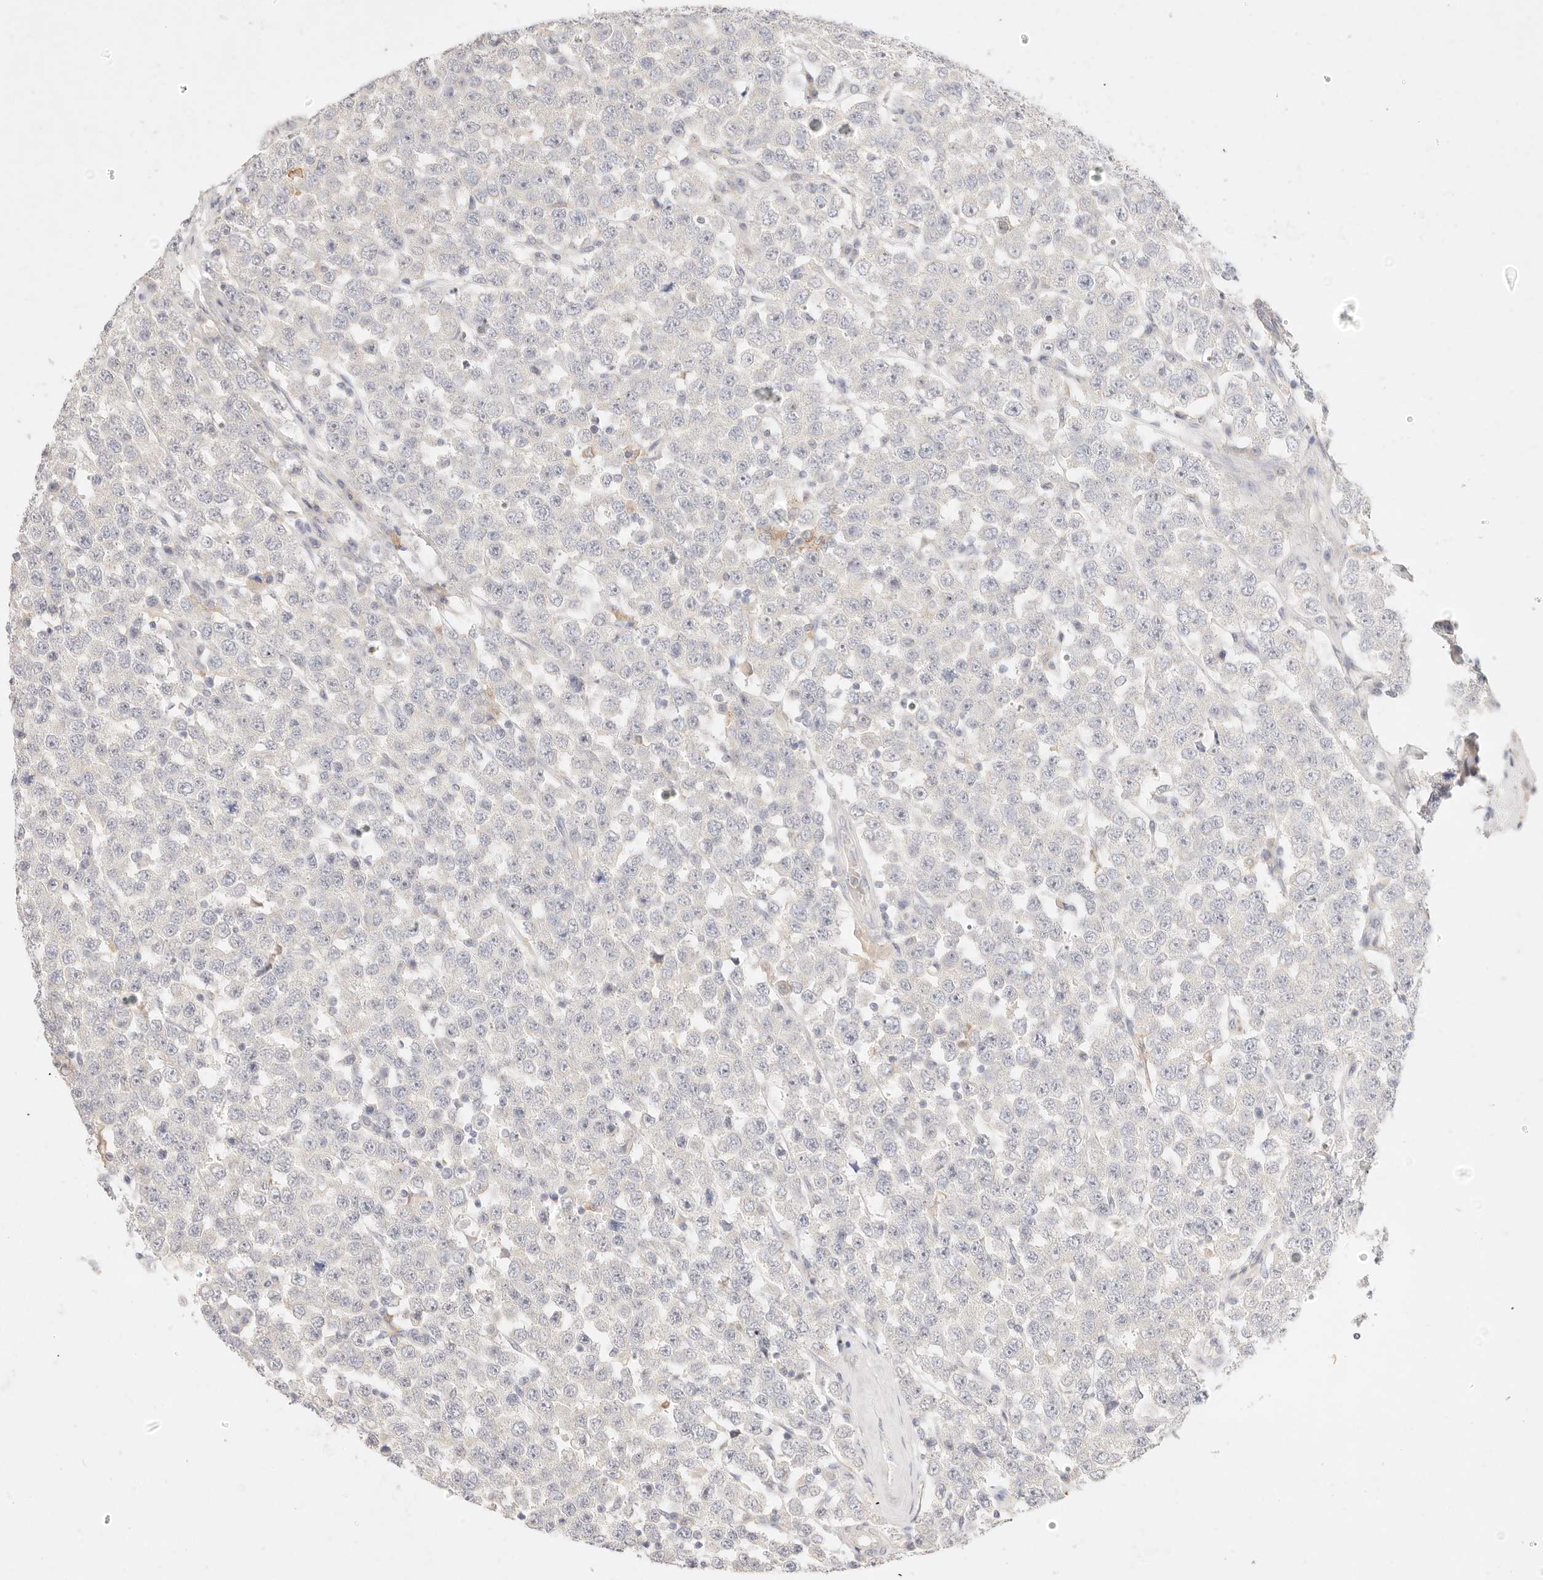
{"staining": {"intensity": "negative", "quantity": "none", "location": "none"}, "tissue": "testis cancer", "cell_type": "Tumor cells", "image_type": "cancer", "snomed": [{"axis": "morphology", "description": "Seminoma, NOS"}, {"axis": "topography", "description": "Testis"}], "caption": "Tumor cells show no significant staining in testis cancer. Nuclei are stained in blue.", "gene": "GPR84", "patient": {"sex": "male", "age": 28}}